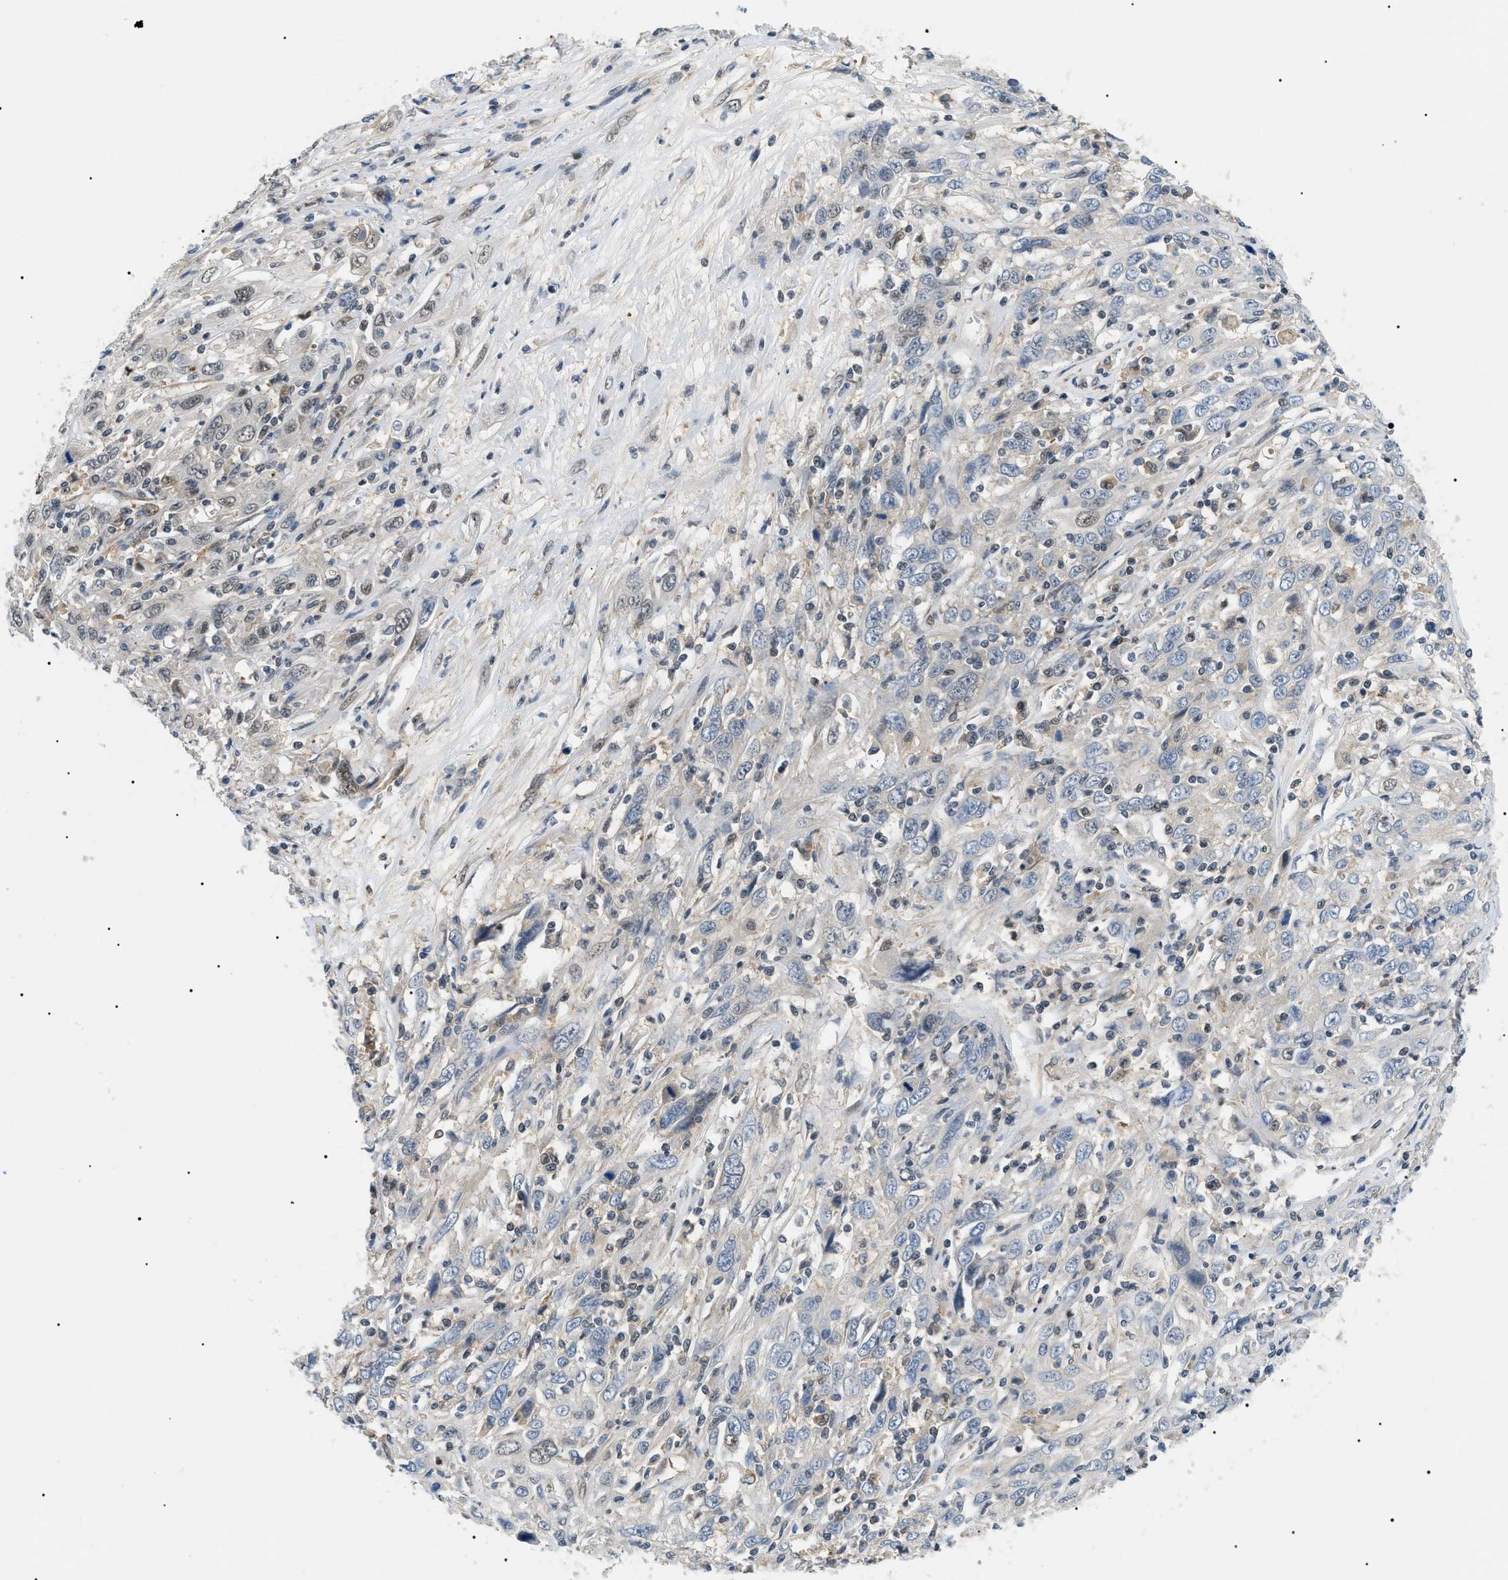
{"staining": {"intensity": "weak", "quantity": "<25%", "location": "nuclear"}, "tissue": "cervical cancer", "cell_type": "Tumor cells", "image_type": "cancer", "snomed": [{"axis": "morphology", "description": "Squamous cell carcinoma, NOS"}, {"axis": "topography", "description": "Cervix"}], "caption": "Immunohistochemistry (IHC) photomicrograph of cervical cancer stained for a protein (brown), which reveals no staining in tumor cells.", "gene": "RBM15", "patient": {"sex": "female", "age": 46}}